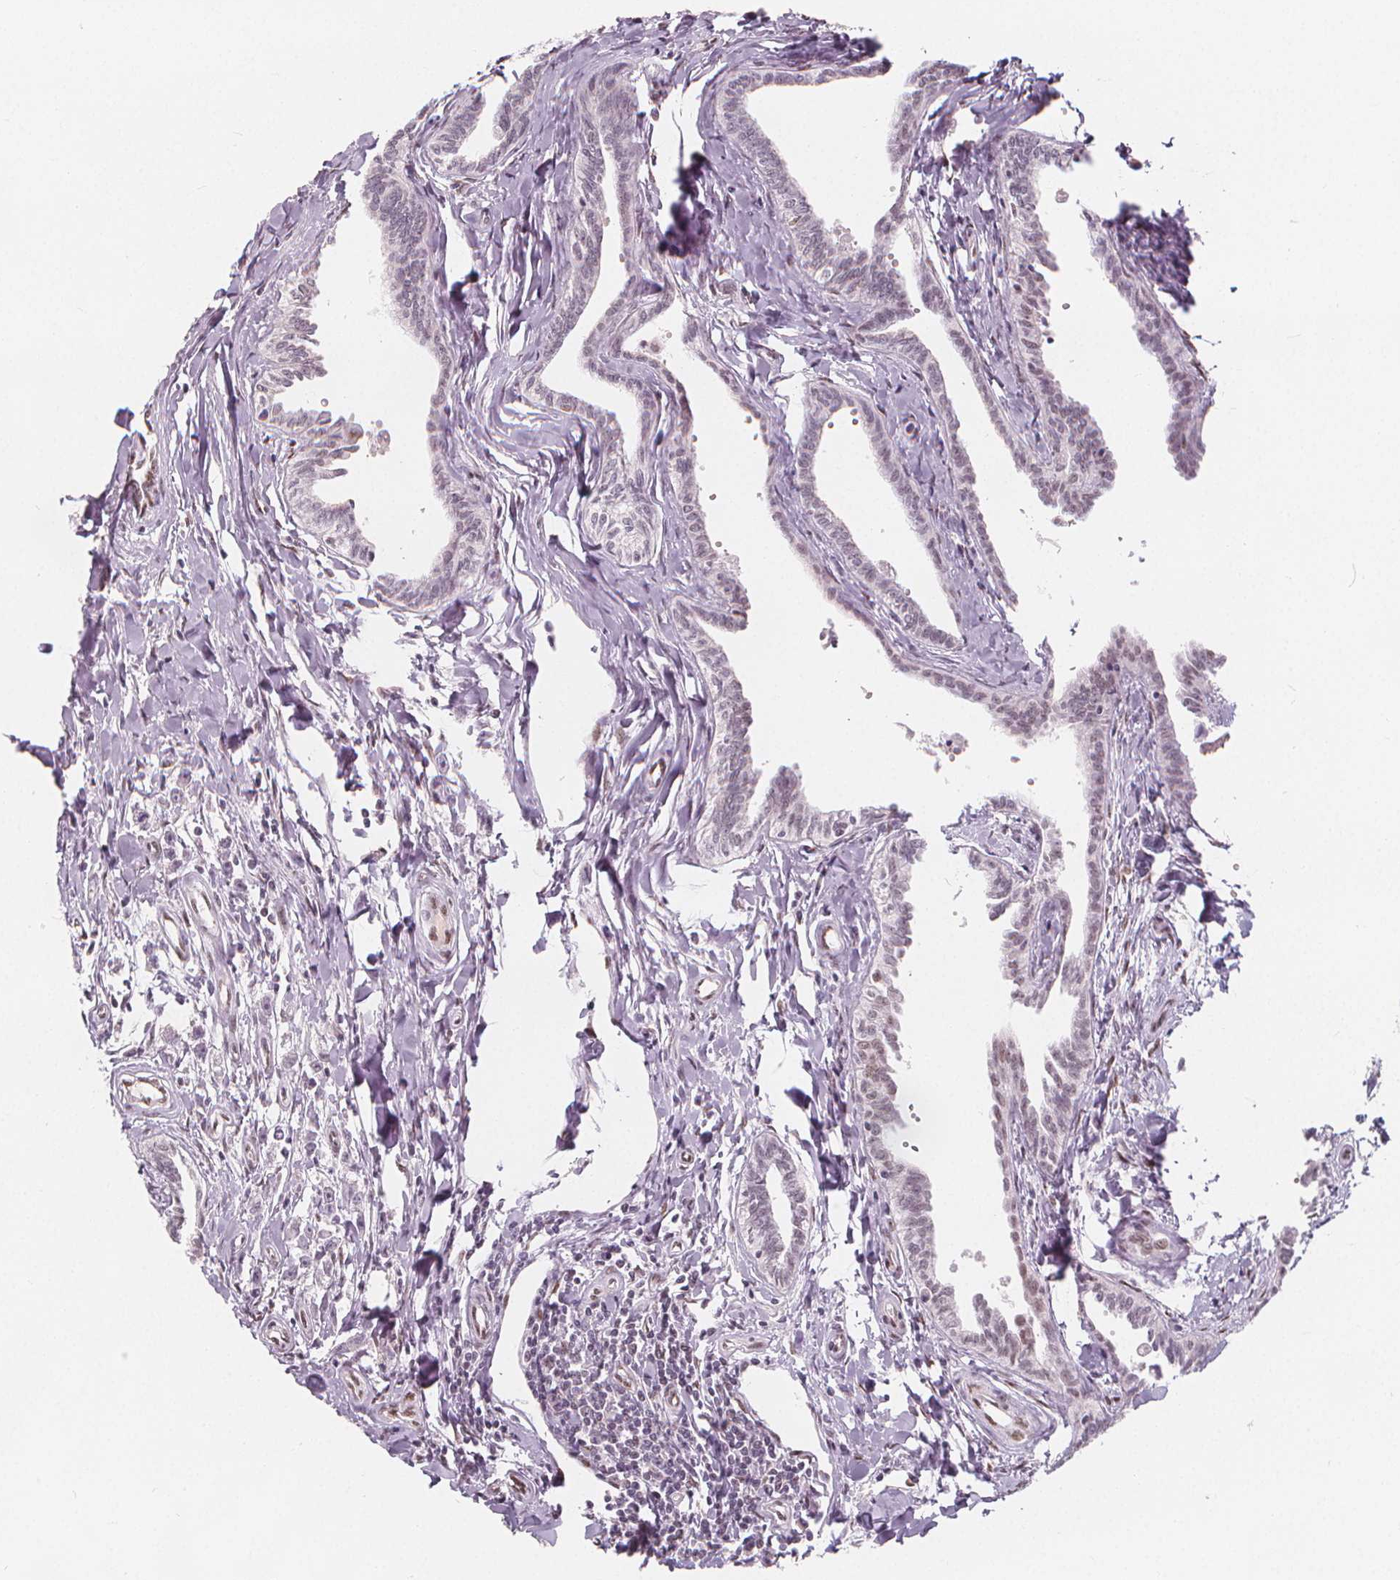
{"staining": {"intensity": "negative", "quantity": "none", "location": "none"}, "tissue": "testis cancer", "cell_type": "Tumor cells", "image_type": "cancer", "snomed": [{"axis": "morphology", "description": "Carcinoma, Embryonal, NOS"}, {"axis": "morphology", "description": "Teratoma, malignant, NOS"}, {"axis": "topography", "description": "Testis"}], "caption": "Human testis cancer (embryonal carcinoma) stained for a protein using IHC demonstrates no staining in tumor cells.", "gene": "DRC3", "patient": {"sex": "male", "age": 24}}